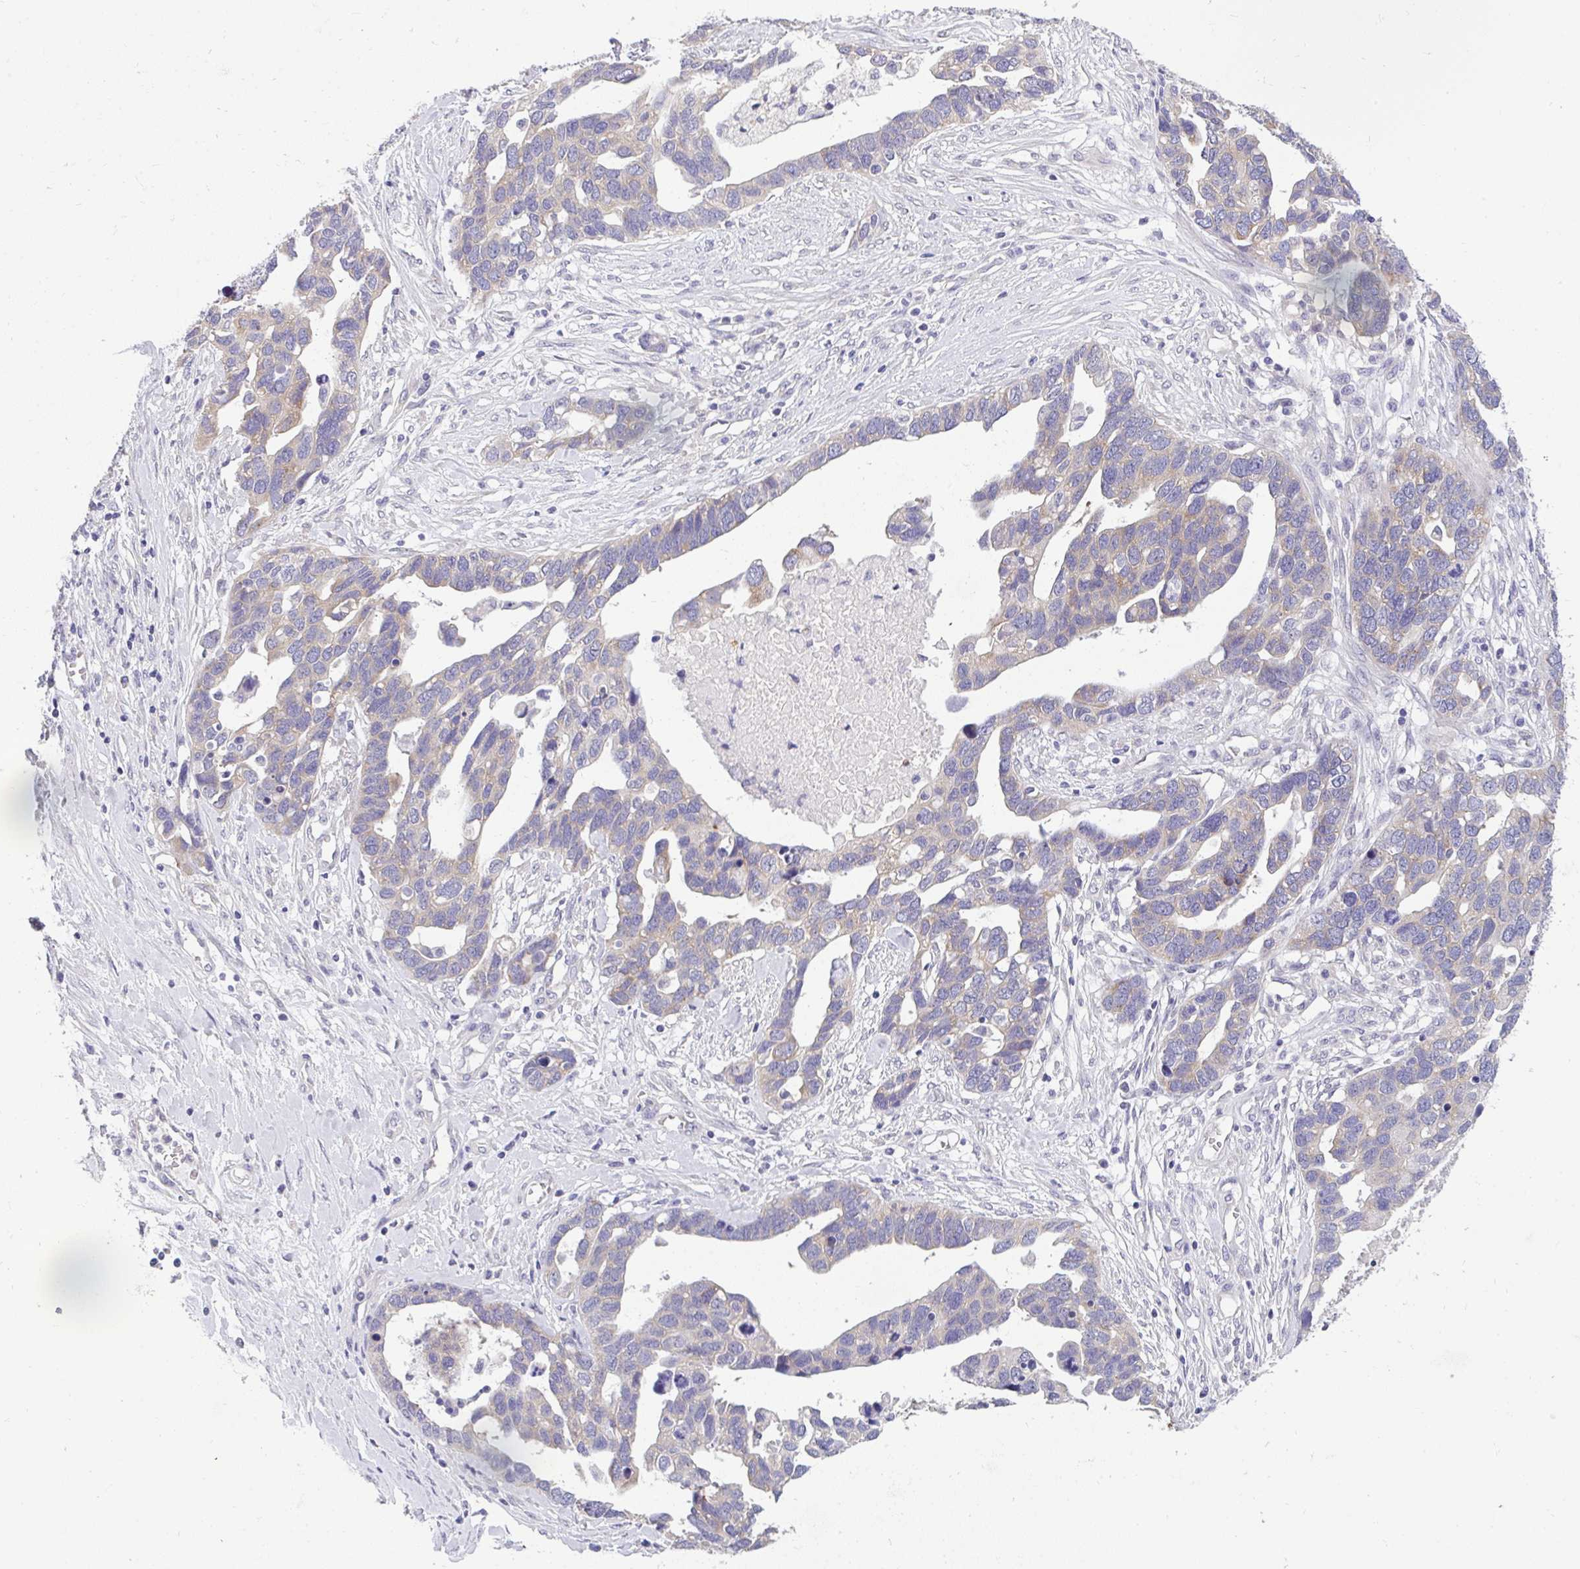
{"staining": {"intensity": "weak", "quantity": "<25%", "location": "cytoplasmic/membranous"}, "tissue": "ovarian cancer", "cell_type": "Tumor cells", "image_type": "cancer", "snomed": [{"axis": "morphology", "description": "Cystadenocarcinoma, serous, NOS"}, {"axis": "topography", "description": "Ovary"}], "caption": "The histopathology image reveals no significant expression in tumor cells of serous cystadenocarcinoma (ovarian). Nuclei are stained in blue.", "gene": "VGLL3", "patient": {"sex": "female", "age": 54}}